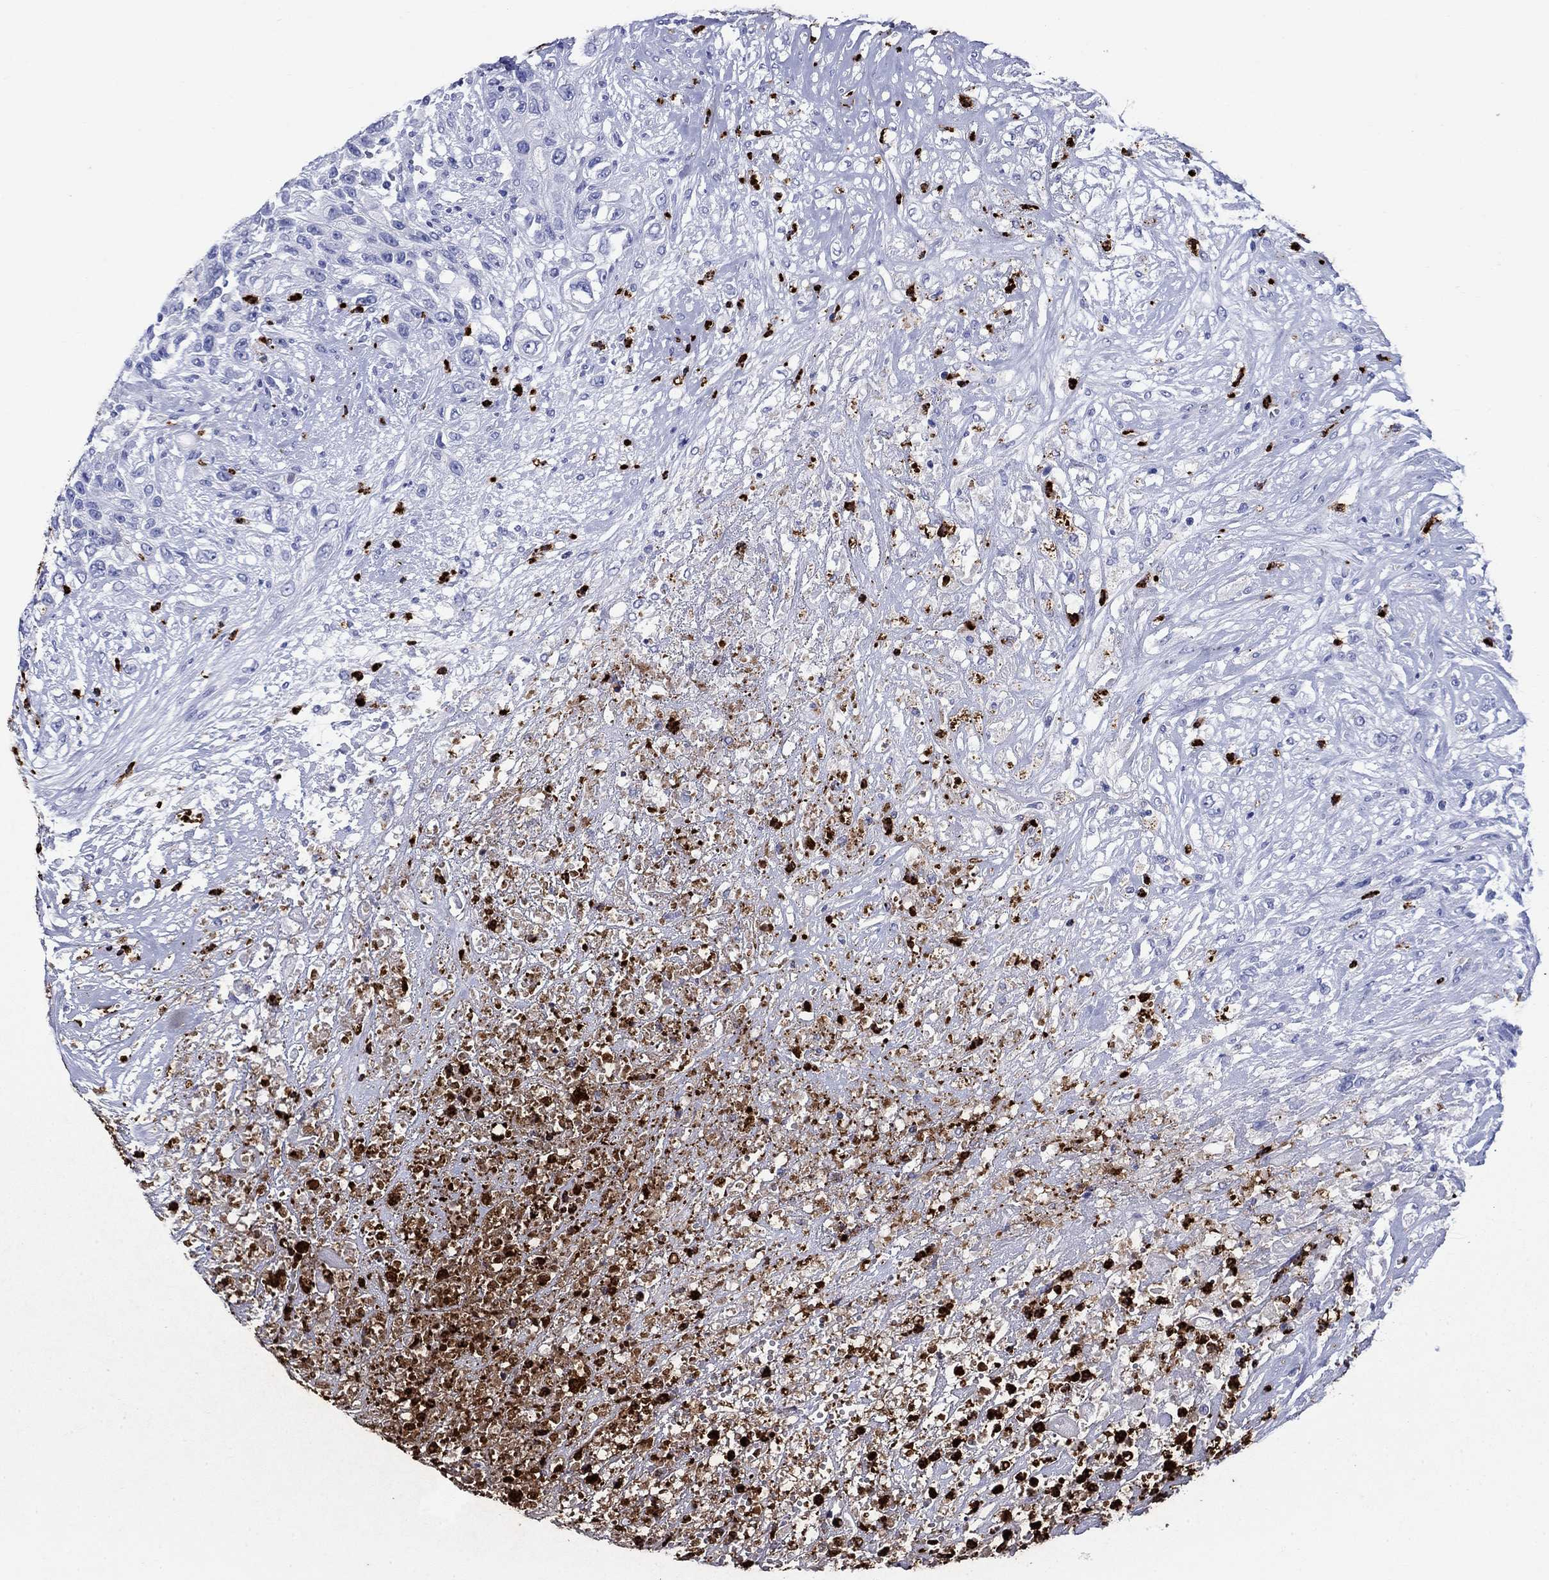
{"staining": {"intensity": "negative", "quantity": "none", "location": "none"}, "tissue": "urothelial cancer", "cell_type": "Tumor cells", "image_type": "cancer", "snomed": [{"axis": "morphology", "description": "Urothelial carcinoma, High grade"}, {"axis": "topography", "description": "Urinary bladder"}], "caption": "DAB (3,3'-diaminobenzidine) immunohistochemical staining of urothelial carcinoma (high-grade) demonstrates no significant staining in tumor cells.", "gene": "AZU1", "patient": {"sex": "female", "age": 56}}